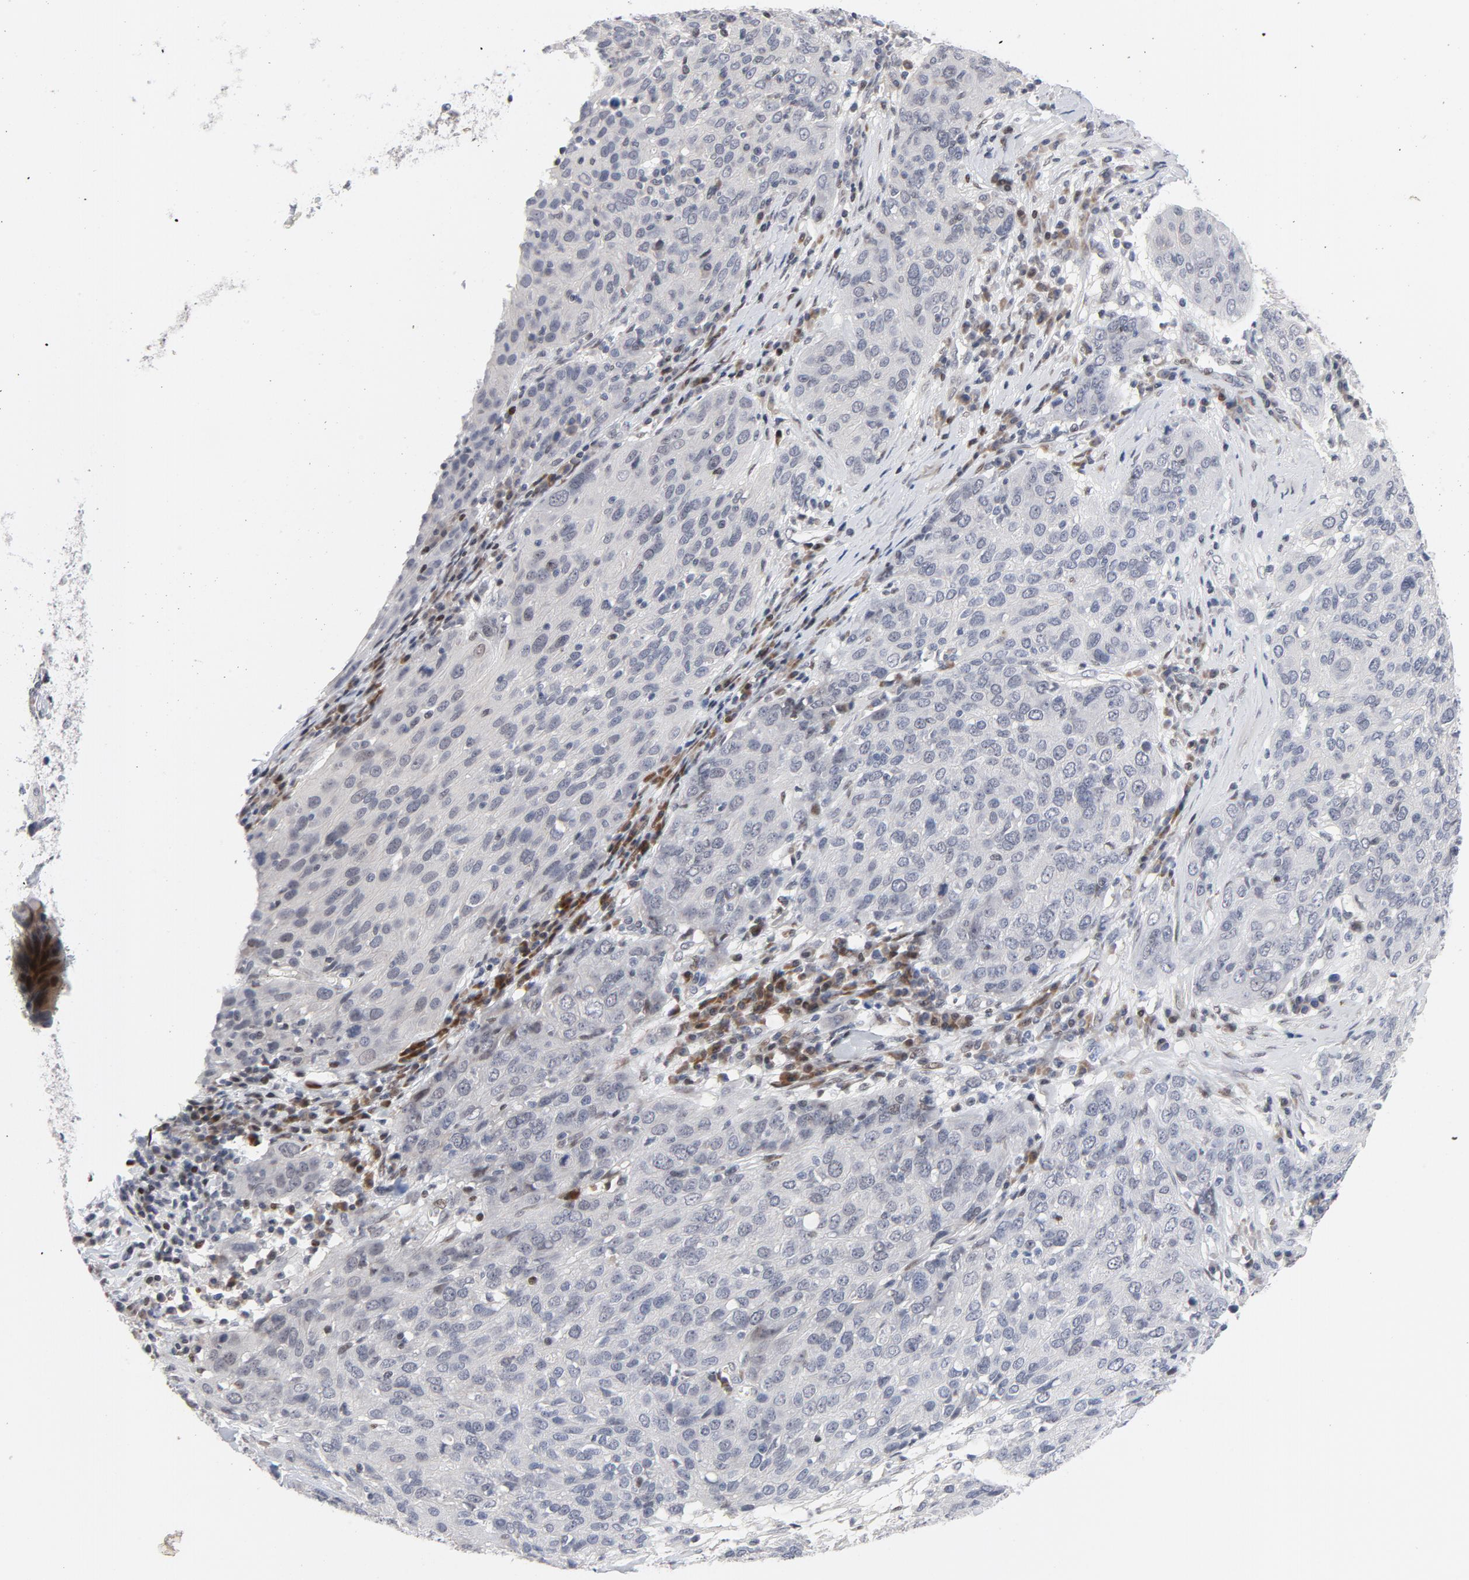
{"staining": {"intensity": "negative", "quantity": "none", "location": "none"}, "tissue": "ovarian cancer", "cell_type": "Tumor cells", "image_type": "cancer", "snomed": [{"axis": "morphology", "description": "Carcinoma, endometroid"}, {"axis": "topography", "description": "Ovary"}], "caption": "Histopathology image shows no protein staining in tumor cells of endometroid carcinoma (ovarian) tissue.", "gene": "NFIC", "patient": {"sex": "female", "age": 50}}